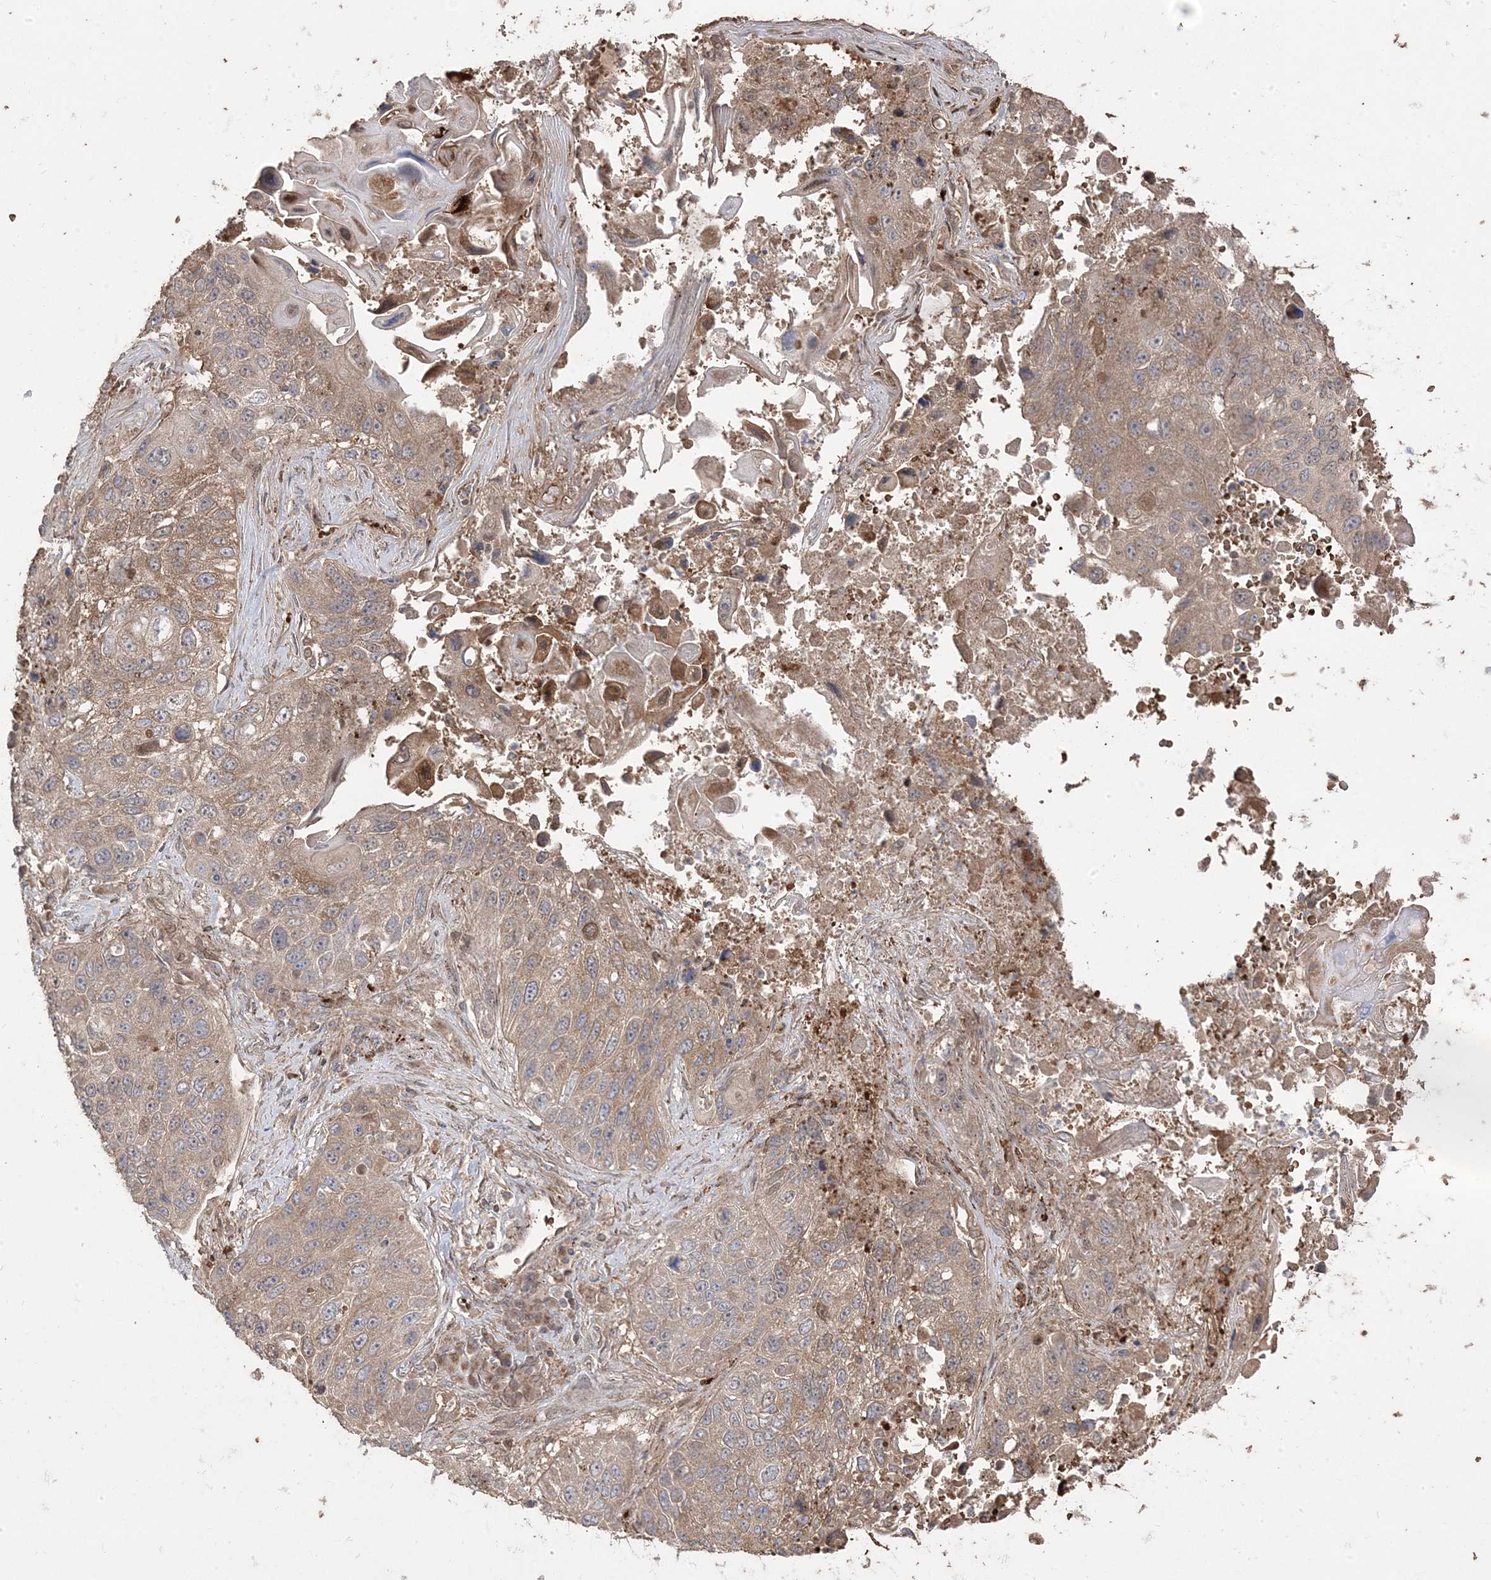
{"staining": {"intensity": "moderate", "quantity": ">75%", "location": "cytoplasmic/membranous"}, "tissue": "lung cancer", "cell_type": "Tumor cells", "image_type": "cancer", "snomed": [{"axis": "morphology", "description": "Squamous cell carcinoma, NOS"}, {"axis": "topography", "description": "Lung"}], "caption": "Lung squamous cell carcinoma was stained to show a protein in brown. There is medium levels of moderate cytoplasmic/membranous staining in about >75% of tumor cells. (Stains: DAB in brown, nuclei in blue, Microscopy: brightfield microscopy at high magnification).", "gene": "PPOX", "patient": {"sex": "male", "age": 61}}